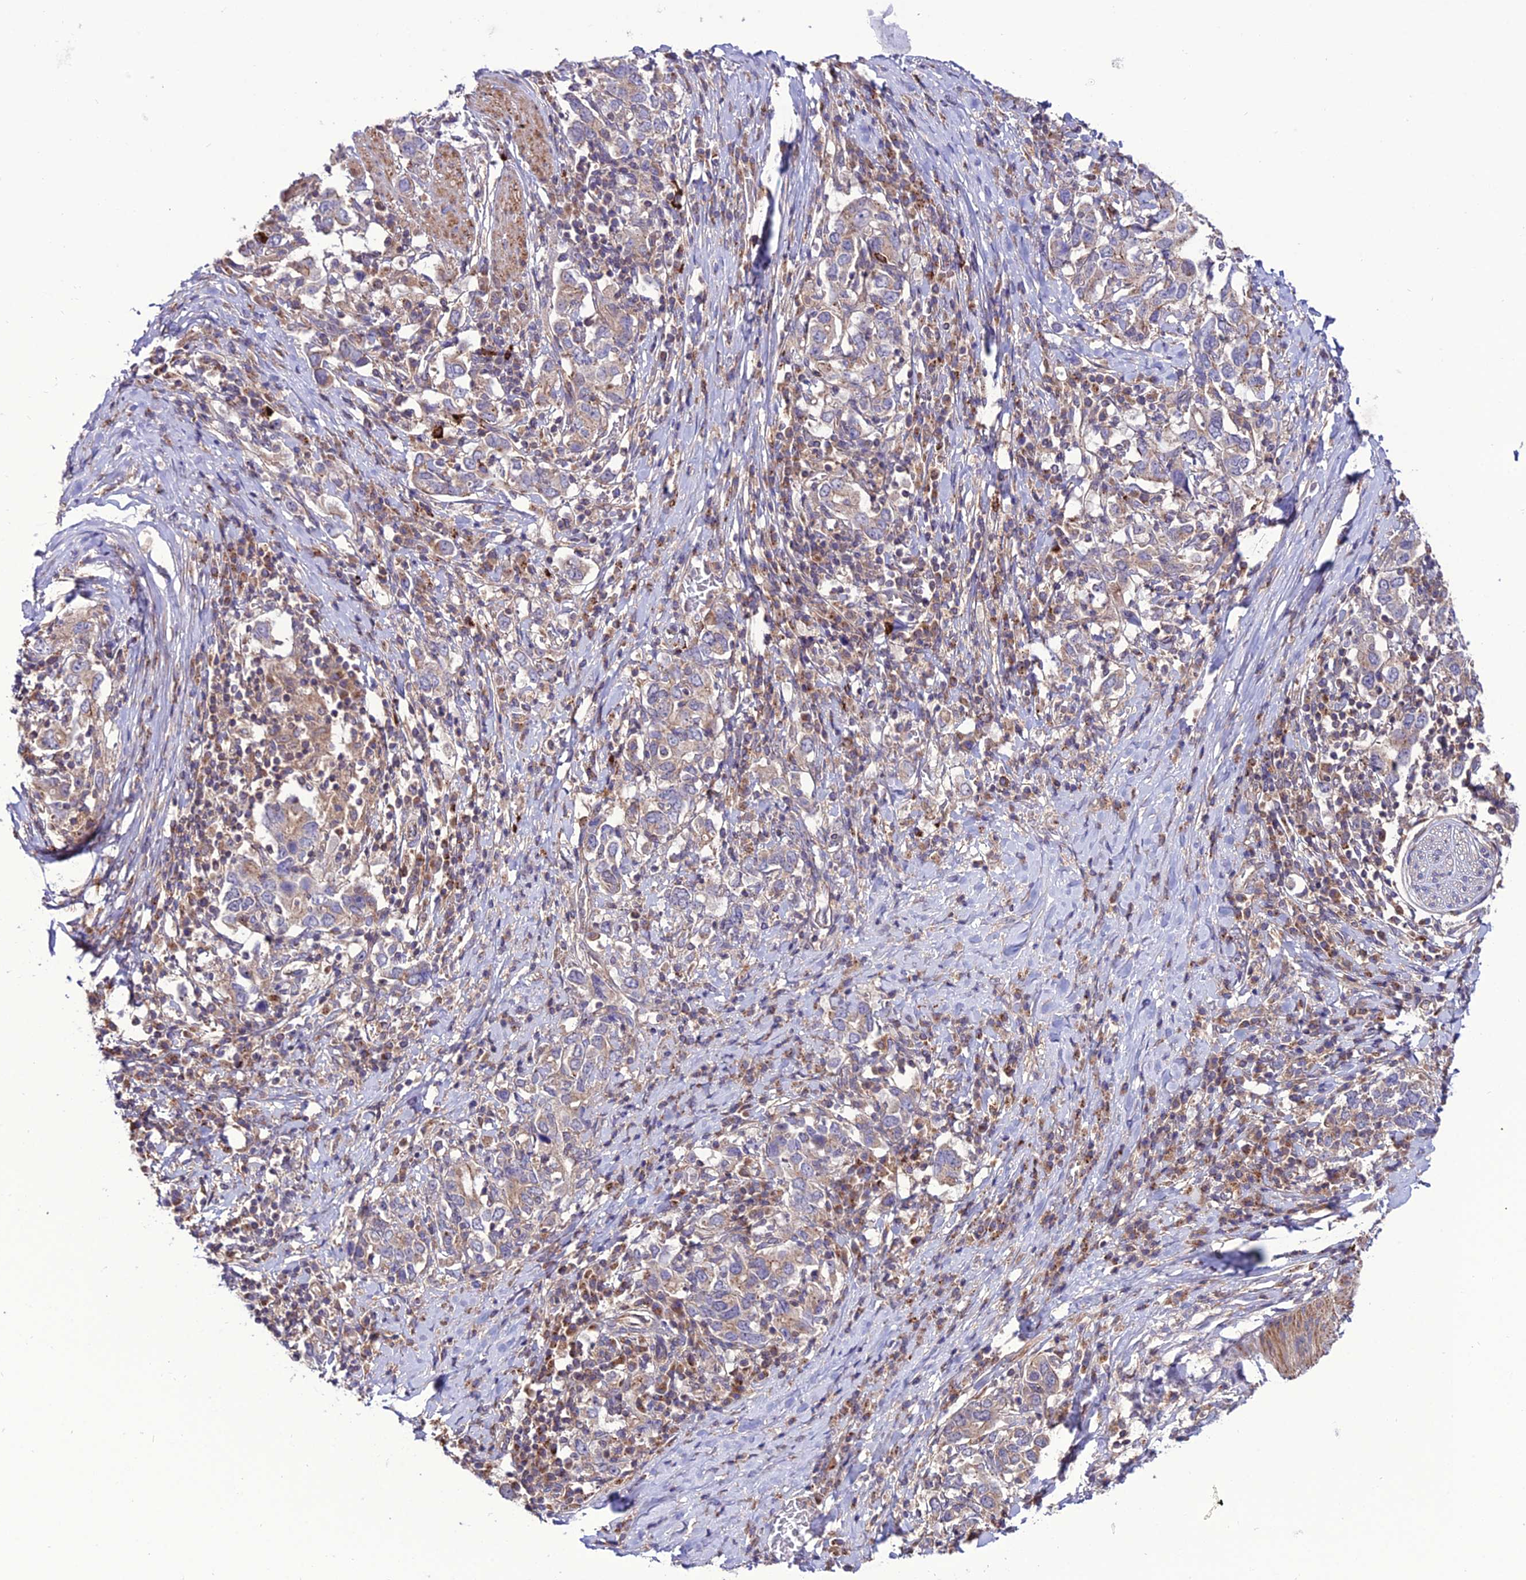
{"staining": {"intensity": "weak", "quantity": "<25%", "location": "cytoplasmic/membranous"}, "tissue": "stomach cancer", "cell_type": "Tumor cells", "image_type": "cancer", "snomed": [{"axis": "morphology", "description": "Adenocarcinoma, NOS"}, {"axis": "topography", "description": "Stomach, upper"}, {"axis": "topography", "description": "Stomach"}], "caption": "This is an immunohistochemistry (IHC) image of human stomach adenocarcinoma. There is no positivity in tumor cells.", "gene": "PPIL3", "patient": {"sex": "male", "age": 62}}